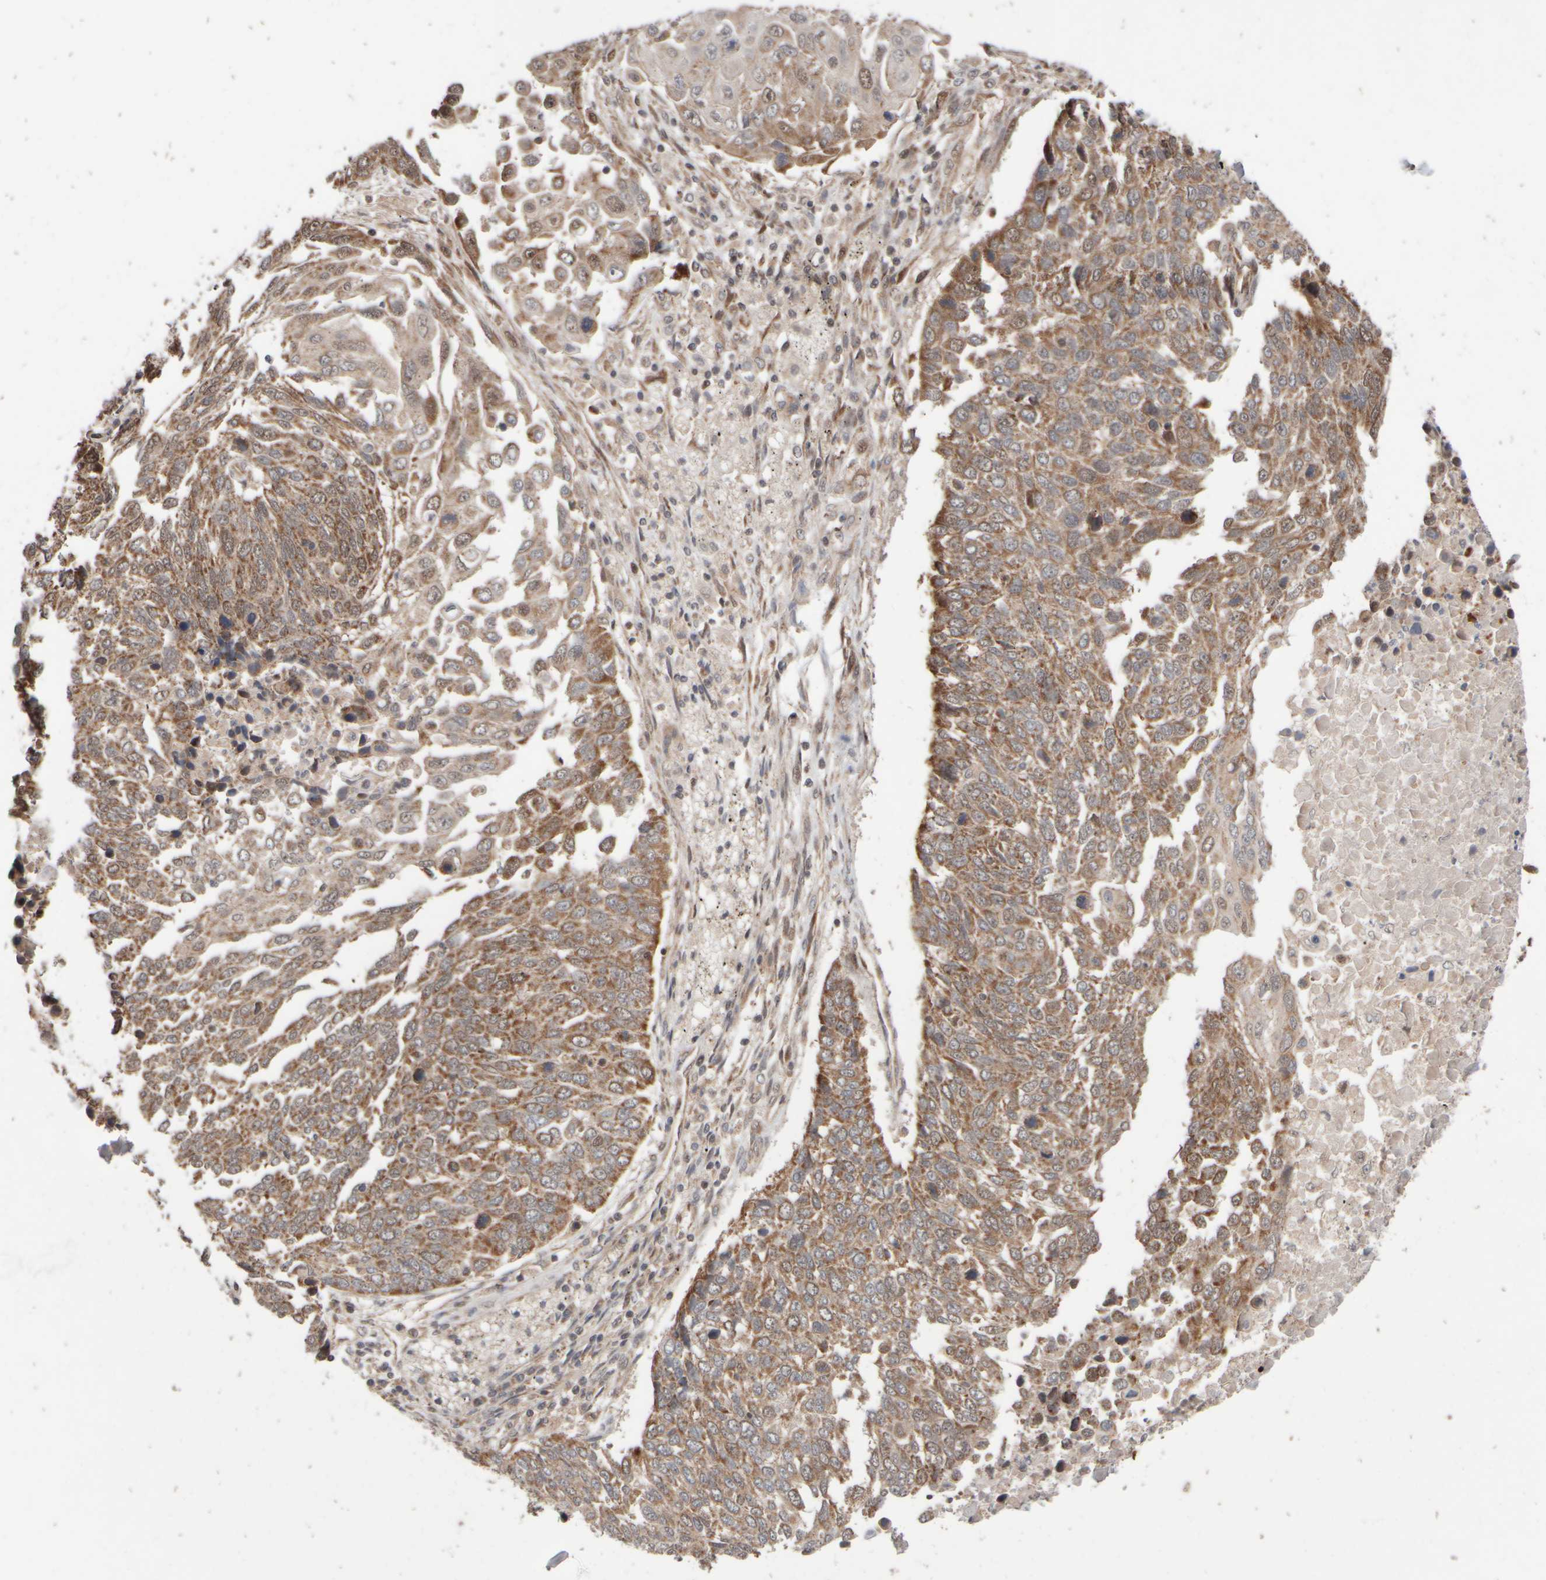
{"staining": {"intensity": "moderate", "quantity": ">75%", "location": "cytoplasmic/membranous"}, "tissue": "lung cancer", "cell_type": "Tumor cells", "image_type": "cancer", "snomed": [{"axis": "morphology", "description": "Squamous cell carcinoma, NOS"}, {"axis": "topography", "description": "Lung"}], "caption": "The micrograph reveals immunohistochemical staining of lung cancer. There is moderate cytoplasmic/membranous expression is present in about >75% of tumor cells.", "gene": "ABHD11", "patient": {"sex": "male", "age": 66}}